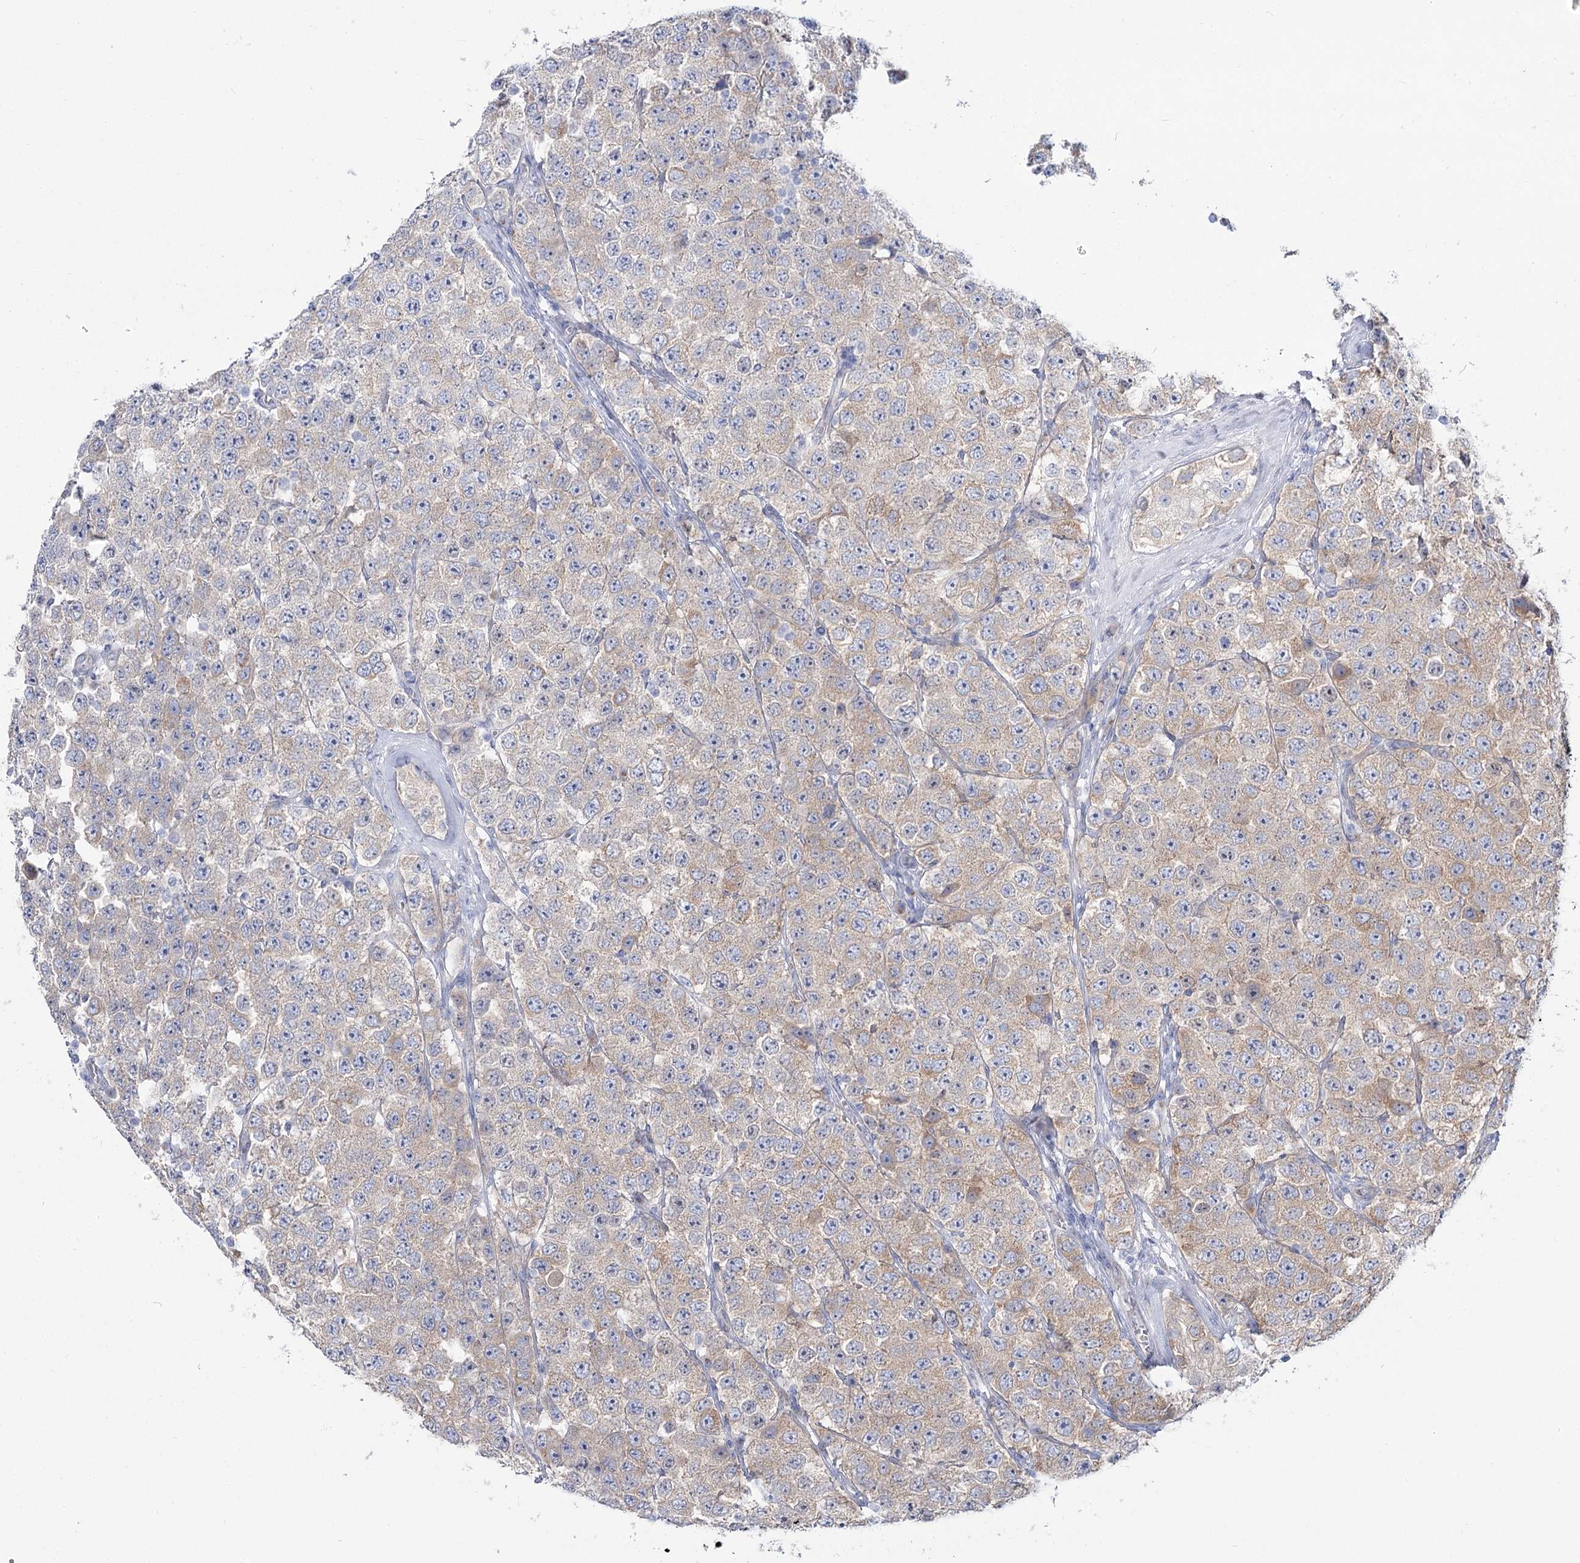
{"staining": {"intensity": "weak", "quantity": "<25%", "location": "cytoplasmic/membranous"}, "tissue": "testis cancer", "cell_type": "Tumor cells", "image_type": "cancer", "snomed": [{"axis": "morphology", "description": "Seminoma, NOS"}, {"axis": "topography", "description": "Testis"}], "caption": "IHC histopathology image of neoplastic tissue: human testis seminoma stained with DAB (3,3'-diaminobenzidine) reveals no significant protein expression in tumor cells. The staining is performed using DAB brown chromogen with nuclei counter-stained in using hematoxylin.", "gene": "SUOX", "patient": {"sex": "male", "age": 28}}